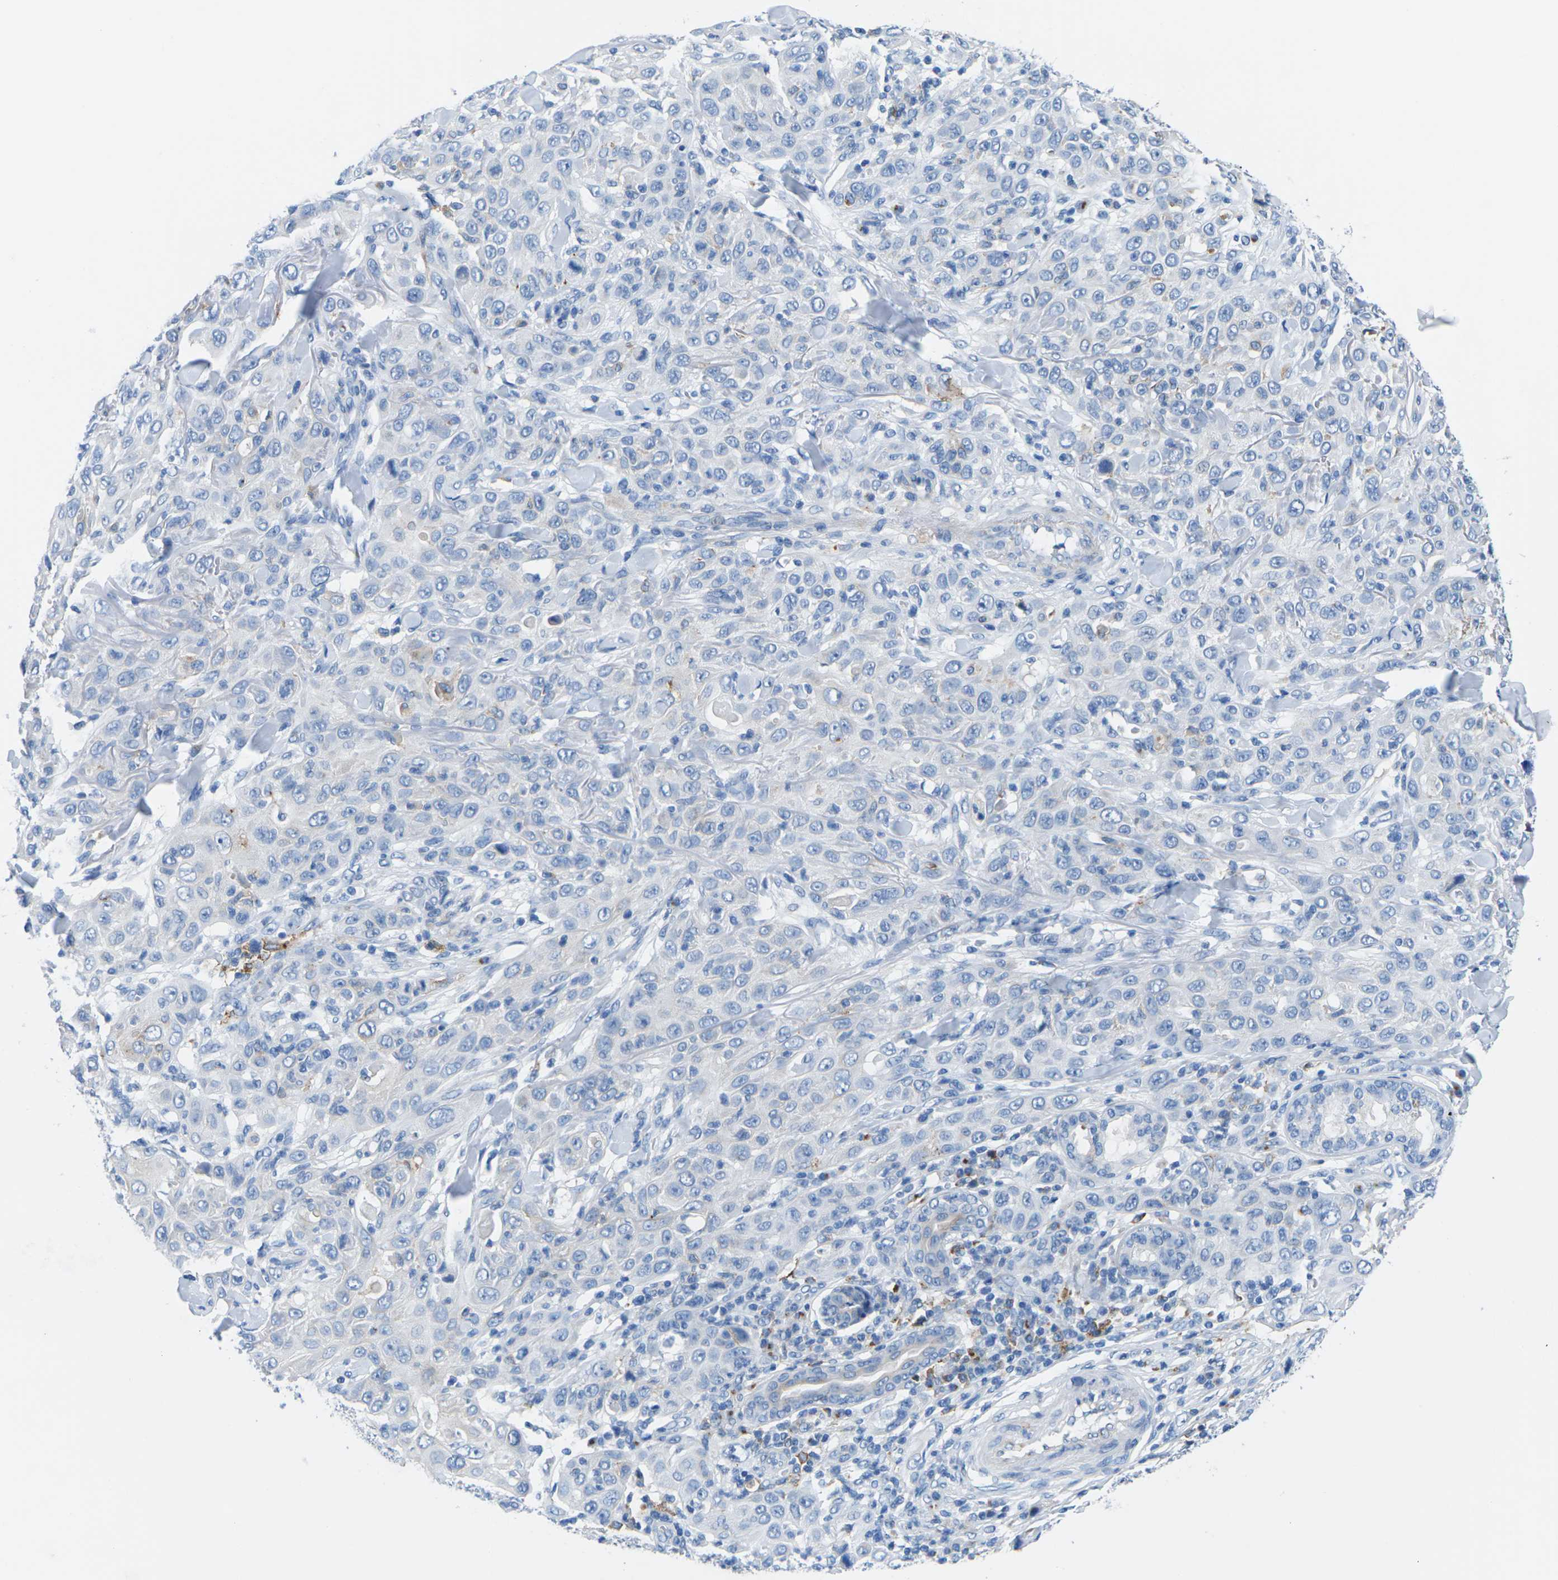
{"staining": {"intensity": "negative", "quantity": "none", "location": "none"}, "tissue": "skin cancer", "cell_type": "Tumor cells", "image_type": "cancer", "snomed": [{"axis": "morphology", "description": "Squamous cell carcinoma, NOS"}, {"axis": "topography", "description": "Skin"}], "caption": "Human squamous cell carcinoma (skin) stained for a protein using immunohistochemistry (IHC) shows no positivity in tumor cells.", "gene": "SYNGR2", "patient": {"sex": "female", "age": 88}}